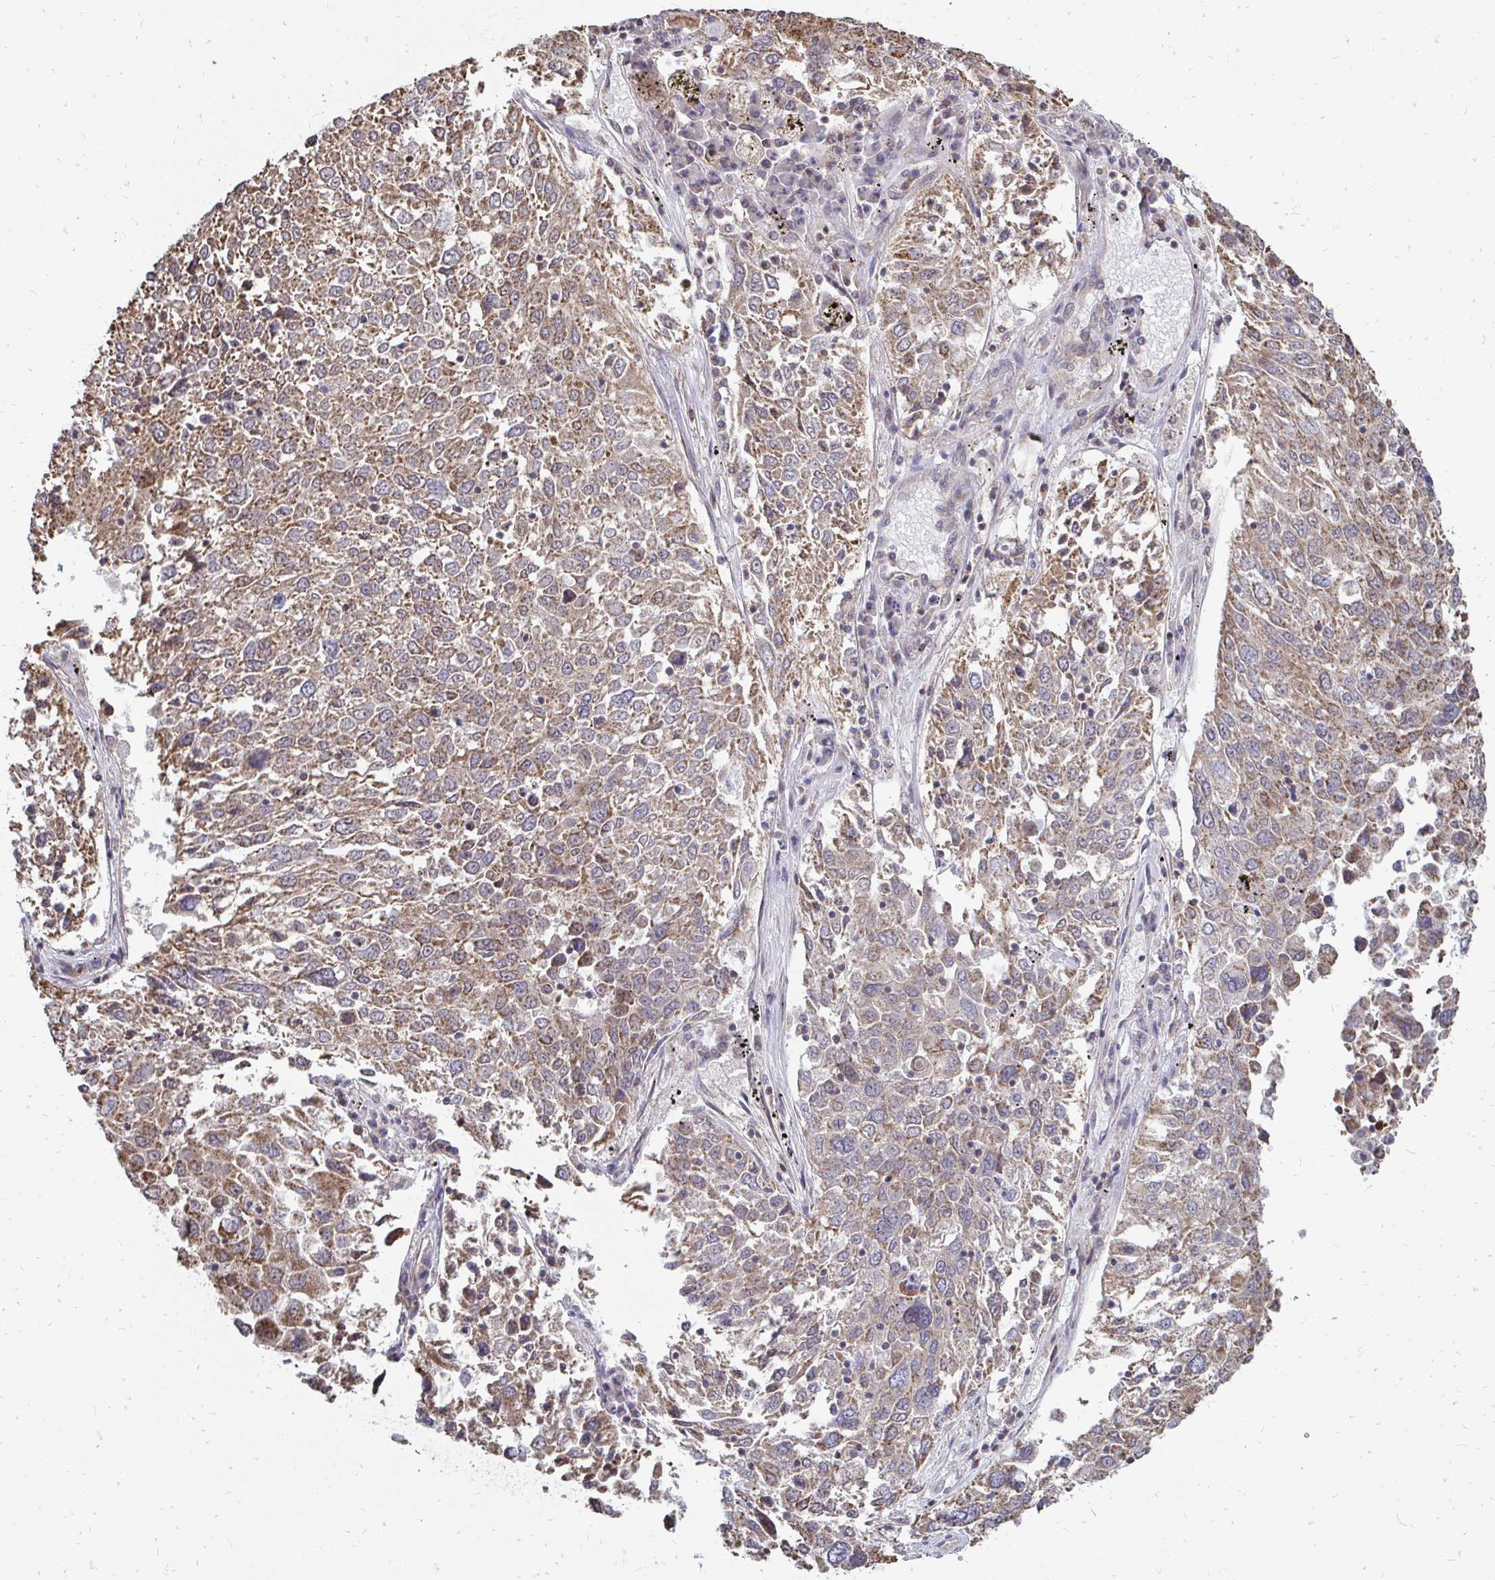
{"staining": {"intensity": "moderate", "quantity": ">75%", "location": "cytoplasmic/membranous"}, "tissue": "lung cancer", "cell_type": "Tumor cells", "image_type": "cancer", "snomed": [{"axis": "morphology", "description": "Squamous cell carcinoma, NOS"}, {"axis": "topography", "description": "Lung"}], "caption": "Moderate cytoplasmic/membranous protein expression is identified in approximately >75% of tumor cells in lung cancer (squamous cell carcinoma). (Stains: DAB (3,3'-diaminobenzidine) in brown, nuclei in blue, Microscopy: brightfield microscopy at high magnification).", "gene": "DNAJA2", "patient": {"sex": "male", "age": 65}}